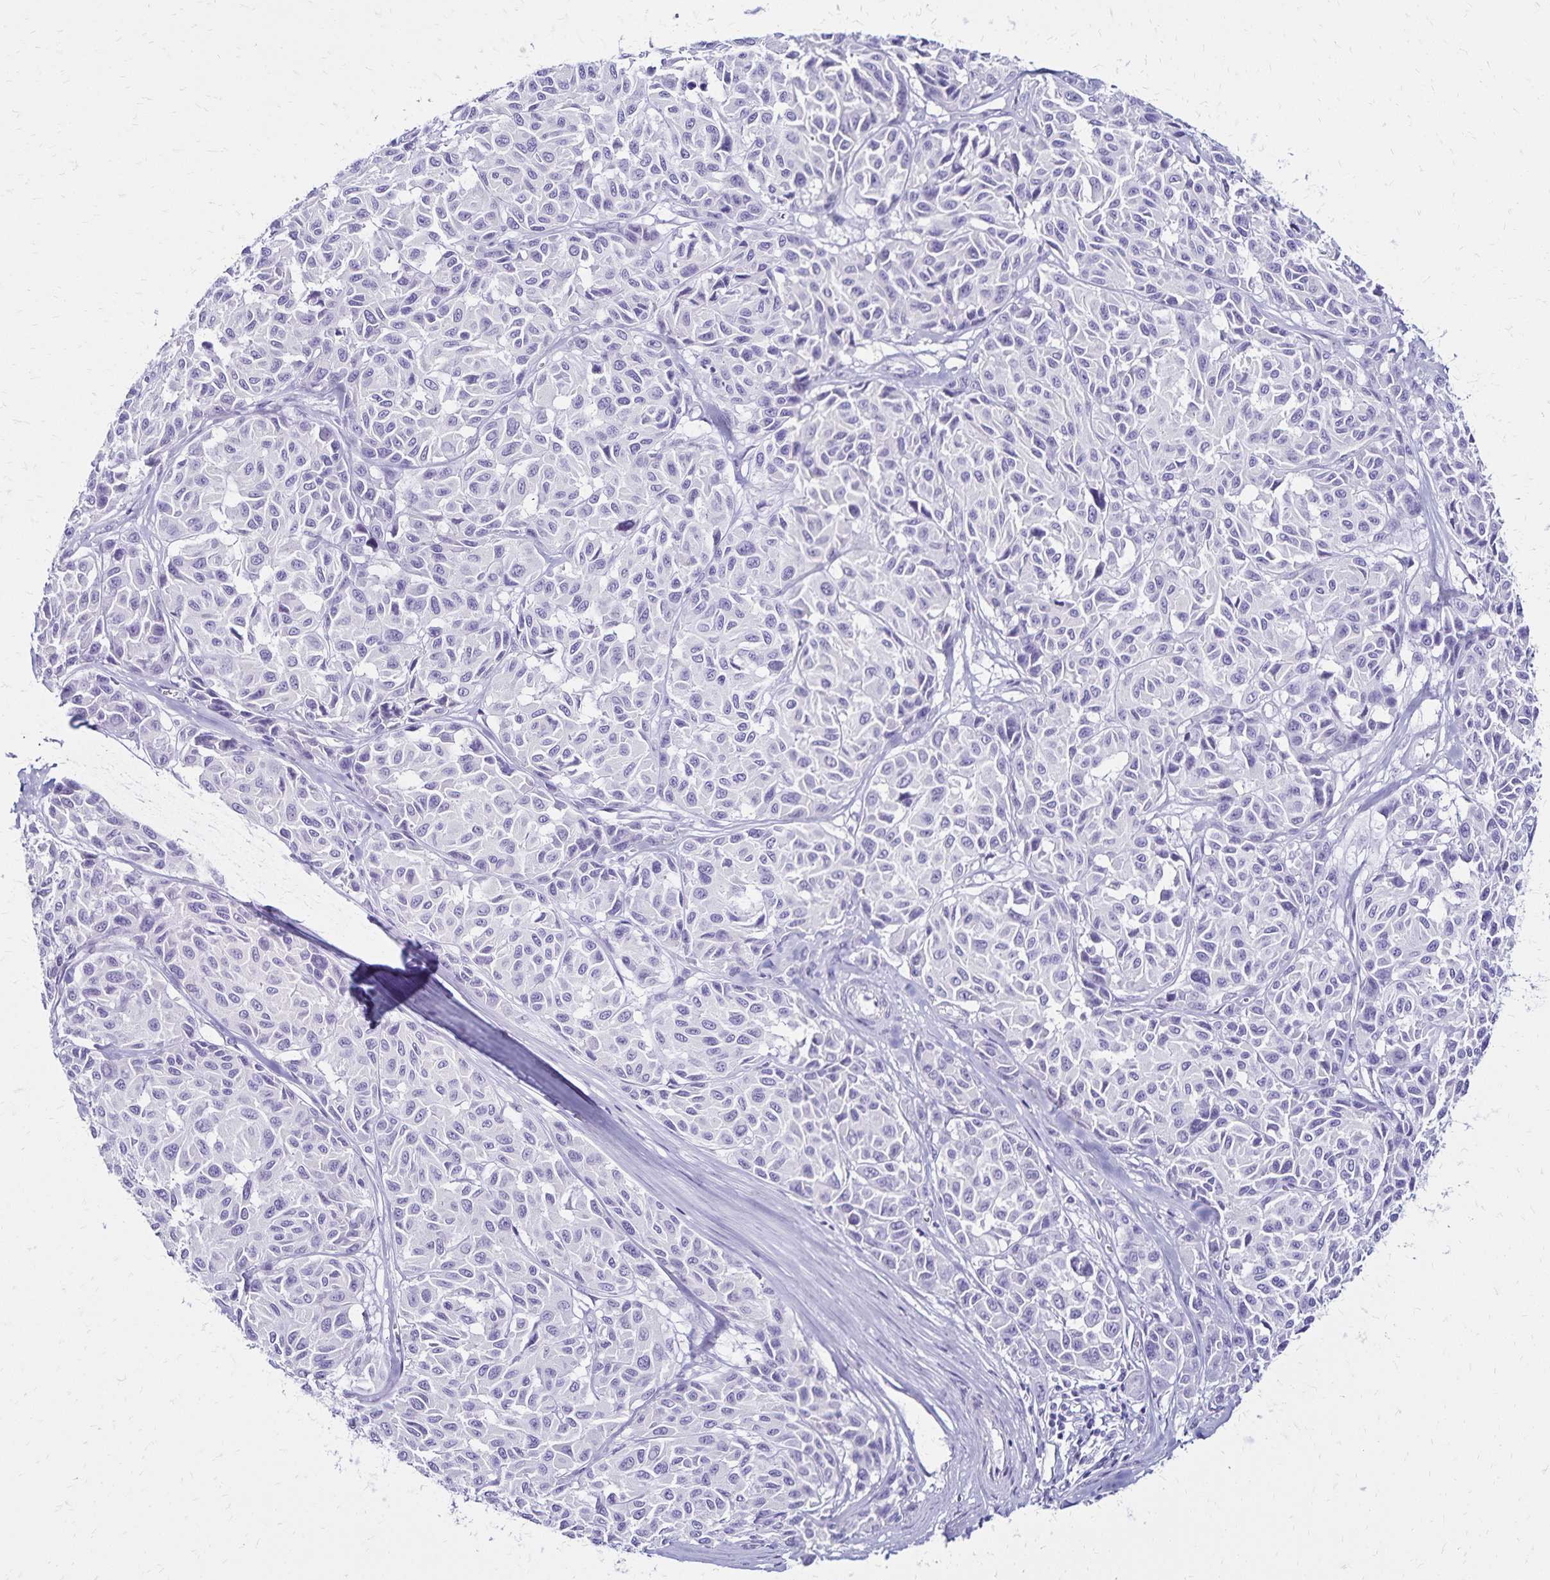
{"staining": {"intensity": "negative", "quantity": "none", "location": "none"}, "tissue": "melanoma", "cell_type": "Tumor cells", "image_type": "cancer", "snomed": [{"axis": "morphology", "description": "Malignant melanoma, NOS"}, {"axis": "topography", "description": "Skin"}], "caption": "Tumor cells show no significant positivity in malignant melanoma.", "gene": "LIN28B", "patient": {"sex": "female", "age": 66}}